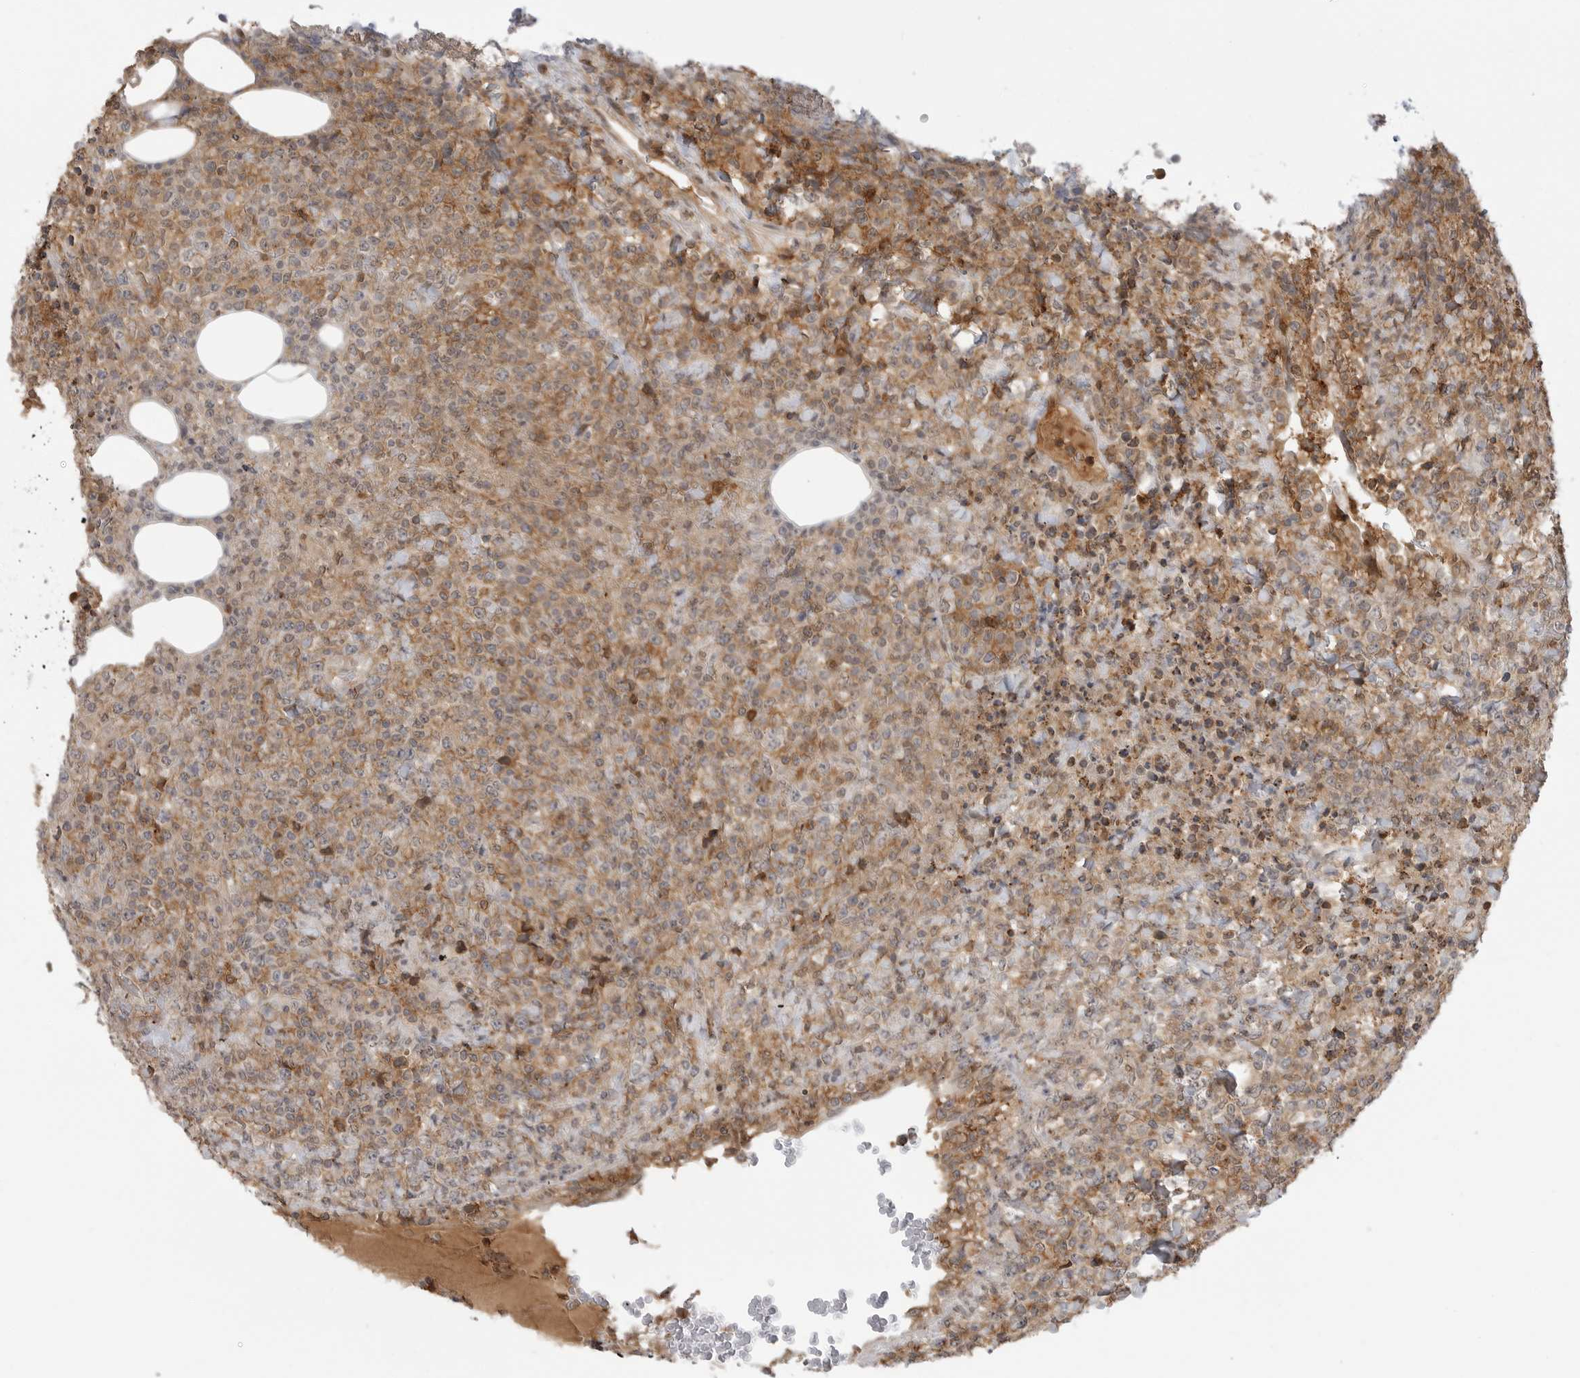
{"staining": {"intensity": "negative", "quantity": "none", "location": "none"}, "tissue": "lymphoma", "cell_type": "Tumor cells", "image_type": "cancer", "snomed": [{"axis": "morphology", "description": "Malignant lymphoma, non-Hodgkin's type, High grade"}, {"axis": "topography", "description": "Lymph node"}], "caption": "Tumor cells show no significant staining in lymphoma.", "gene": "ANXA11", "patient": {"sex": "male", "age": 13}}